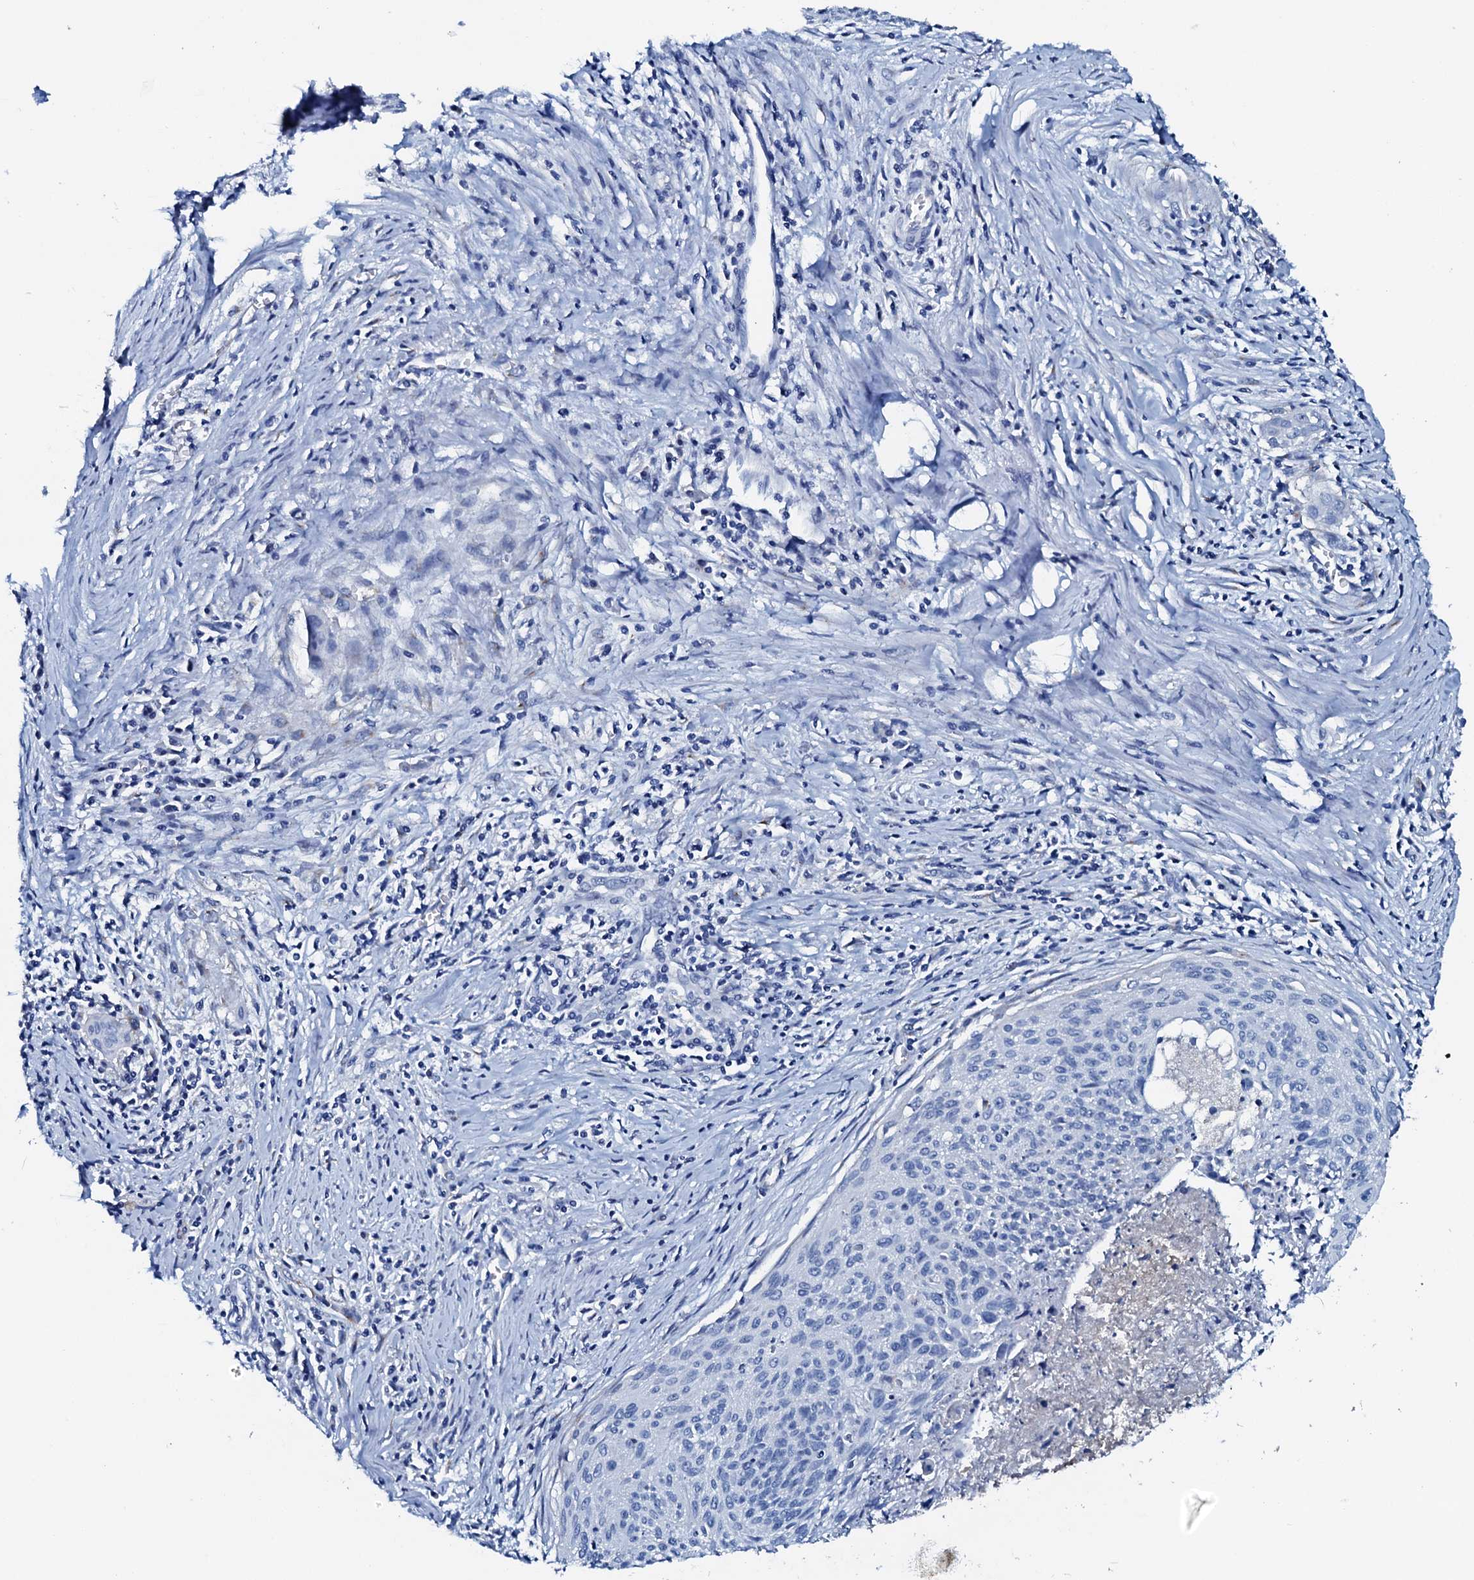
{"staining": {"intensity": "negative", "quantity": "none", "location": "none"}, "tissue": "cervical cancer", "cell_type": "Tumor cells", "image_type": "cancer", "snomed": [{"axis": "morphology", "description": "Squamous cell carcinoma, NOS"}, {"axis": "topography", "description": "Cervix"}], "caption": "An immunohistochemistry histopathology image of squamous cell carcinoma (cervical) is shown. There is no staining in tumor cells of squamous cell carcinoma (cervical).", "gene": "AMER2", "patient": {"sex": "female", "age": 55}}